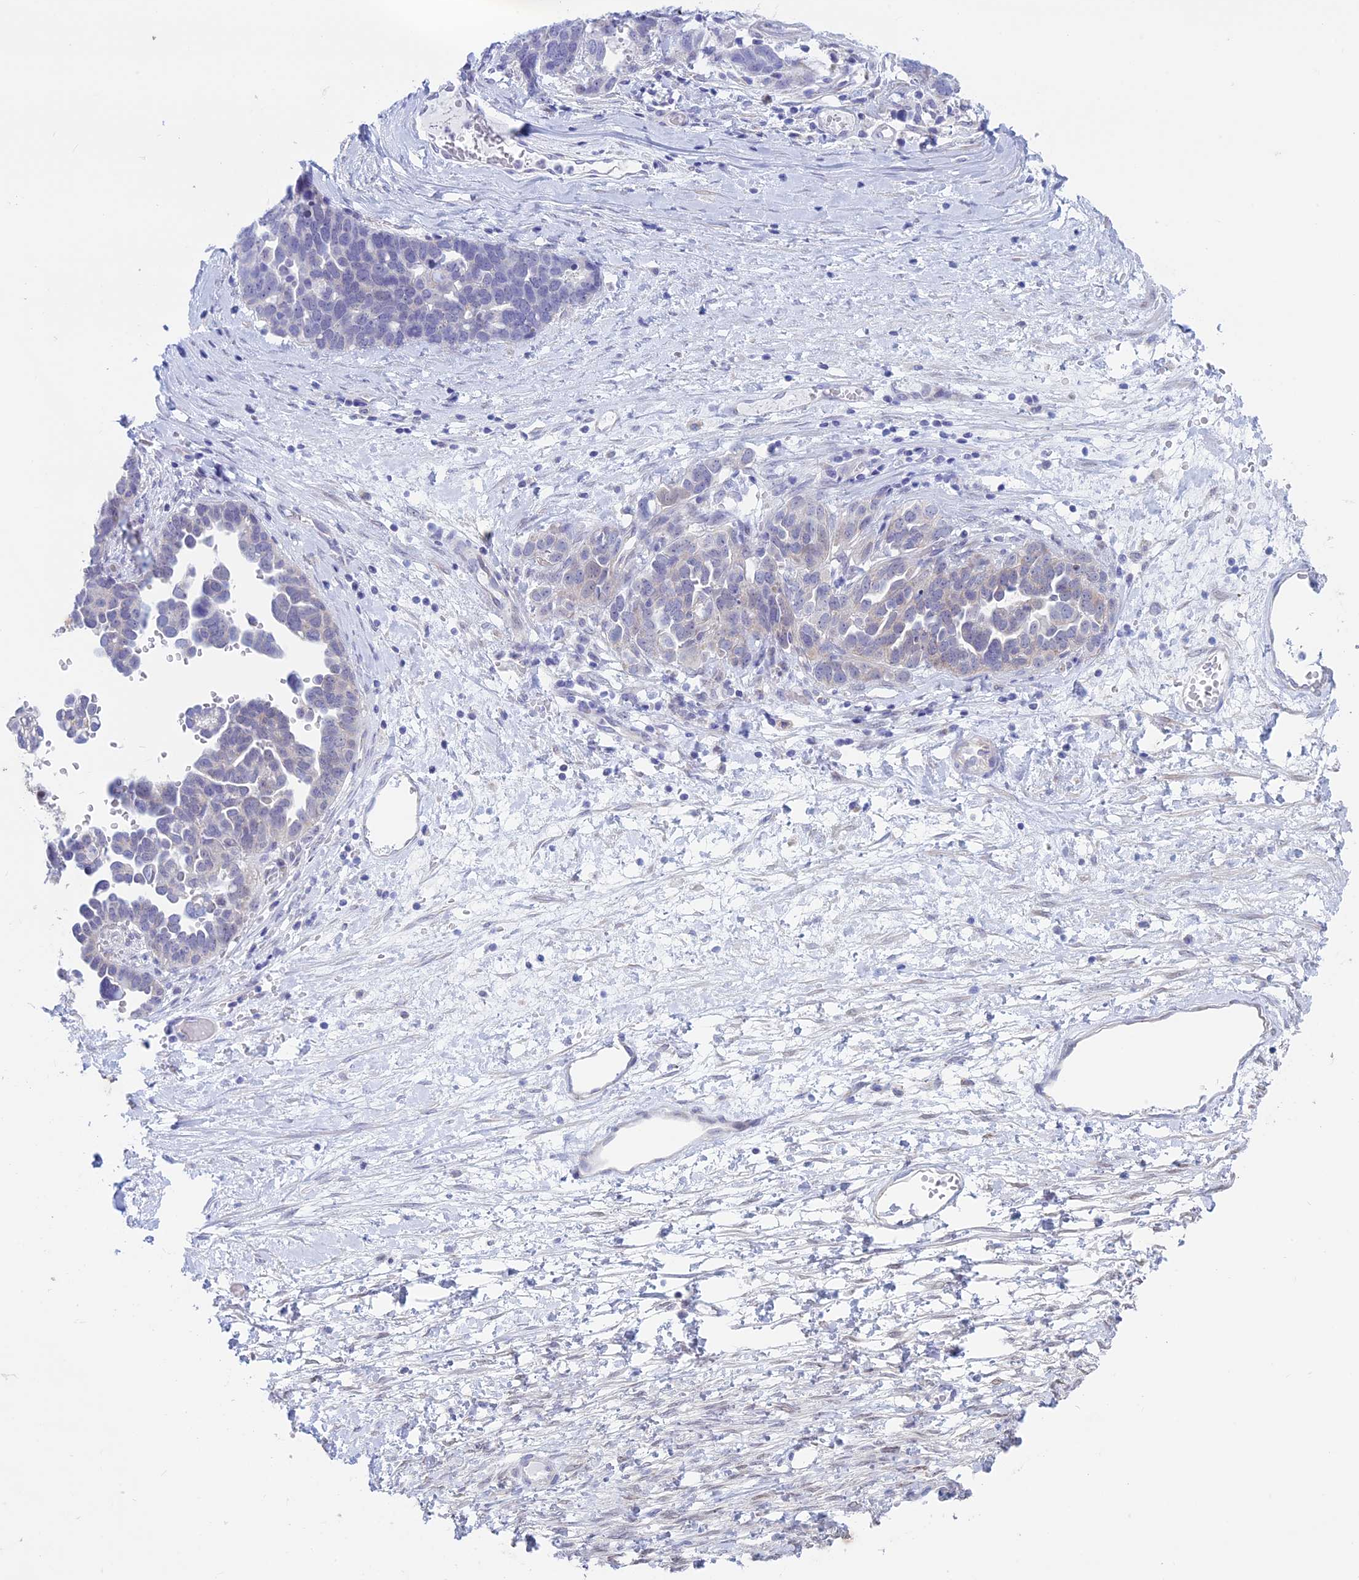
{"staining": {"intensity": "negative", "quantity": "none", "location": "none"}, "tissue": "ovarian cancer", "cell_type": "Tumor cells", "image_type": "cancer", "snomed": [{"axis": "morphology", "description": "Cystadenocarcinoma, serous, NOS"}, {"axis": "topography", "description": "Ovary"}], "caption": "High magnification brightfield microscopy of ovarian cancer (serous cystadenocarcinoma) stained with DAB (3,3'-diaminobenzidine) (brown) and counterstained with hematoxylin (blue): tumor cells show no significant staining. Nuclei are stained in blue.", "gene": "LHFPL2", "patient": {"sex": "female", "age": 54}}